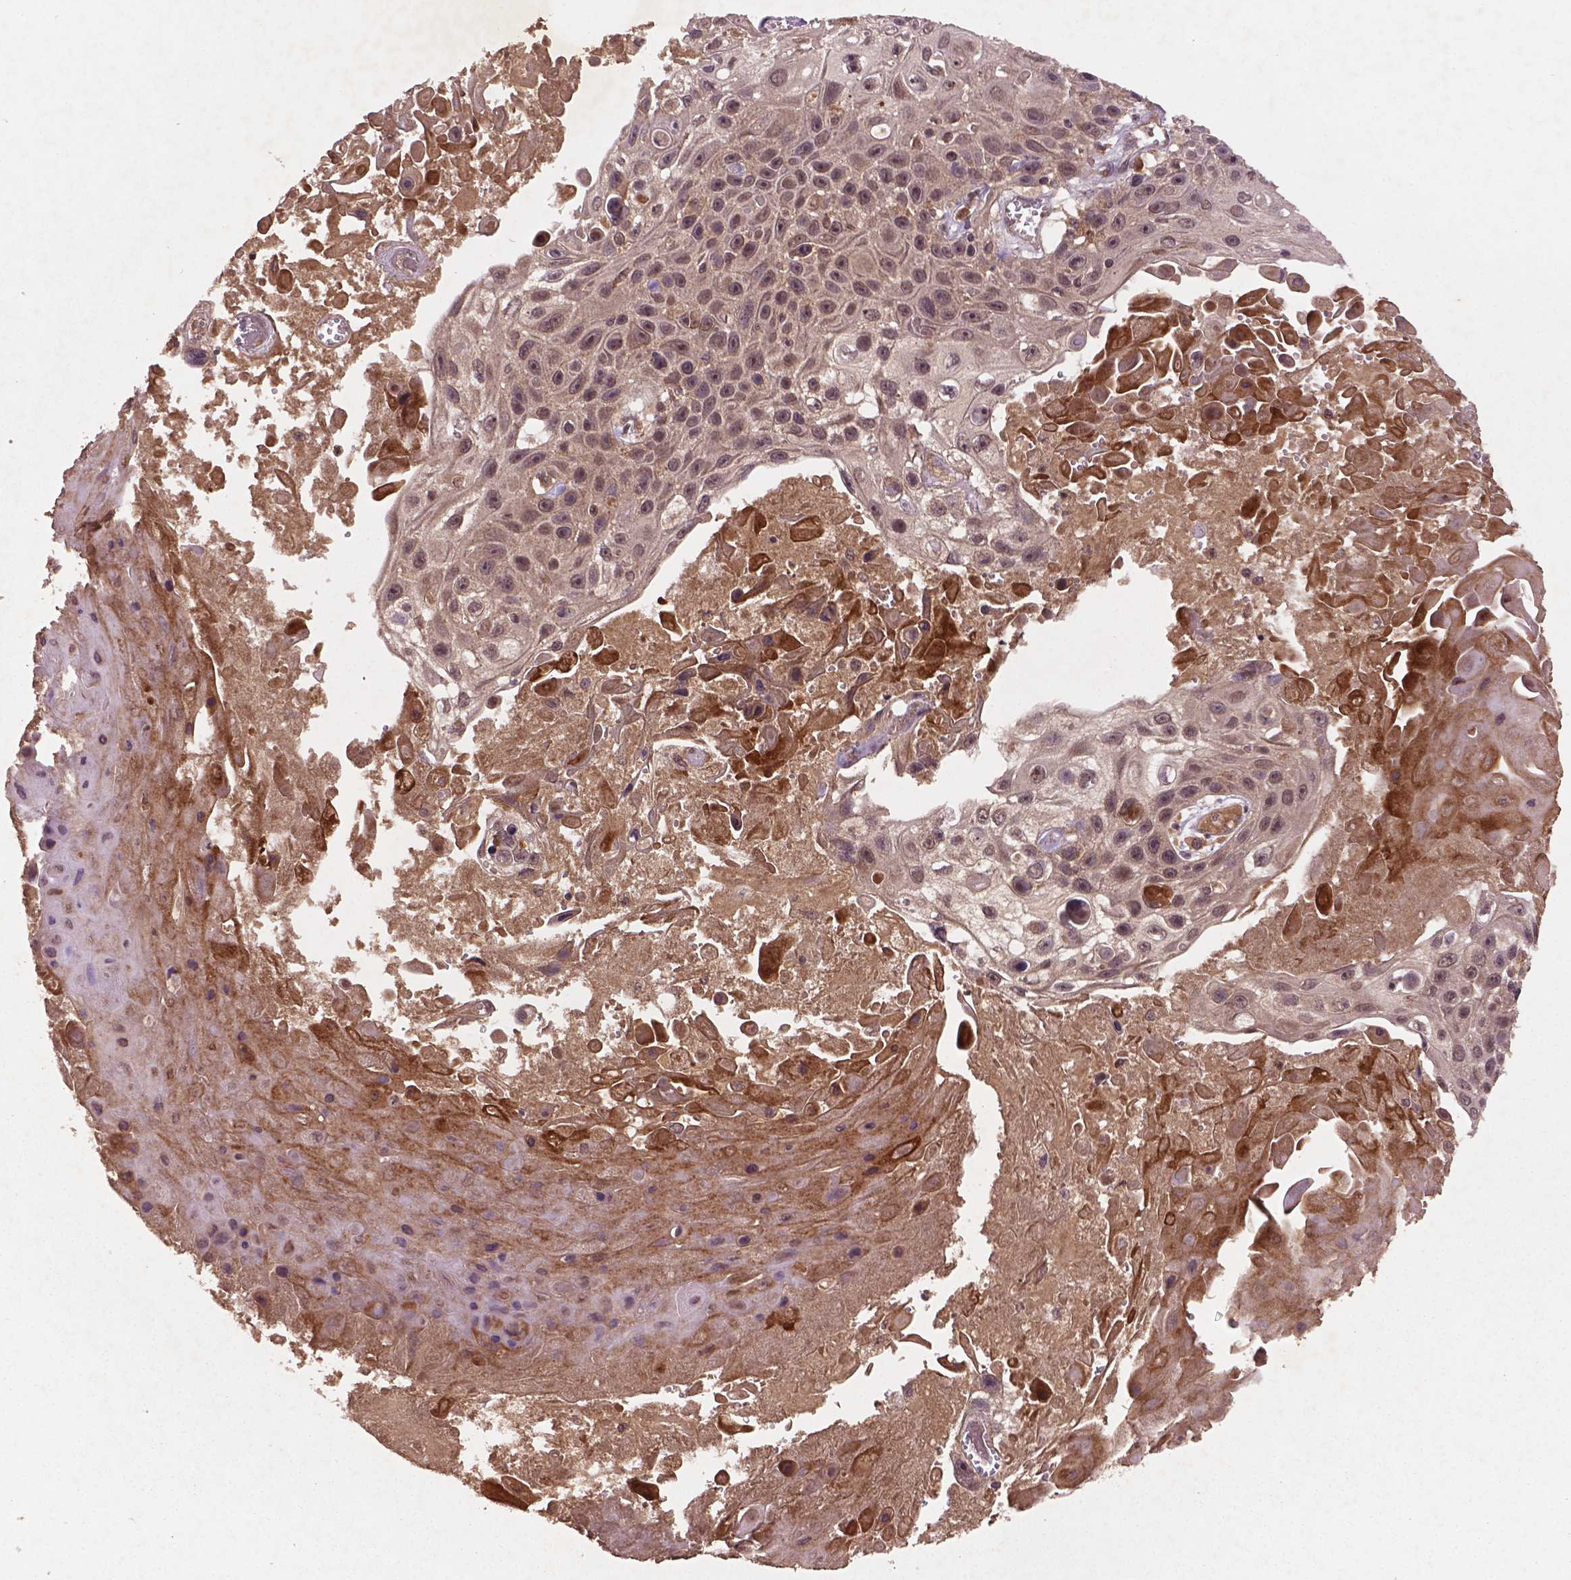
{"staining": {"intensity": "moderate", "quantity": ">75%", "location": "cytoplasmic/membranous,nuclear"}, "tissue": "skin cancer", "cell_type": "Tumor cells", "image_type": "cancer", "snomed": [{"axis": "morphology", "description": "Squamous cell carcinoma, NOS"}, {"axis": "topography", "description": "Skin"}], "caption": "Protein staining demonstrates moderate cytoplasmic/membranous and nuclear staining in approximately >75% of tumor cells in skin cancer.", "gene": "NIPAL2", "patient": {"sex": "male", "age": 82}}